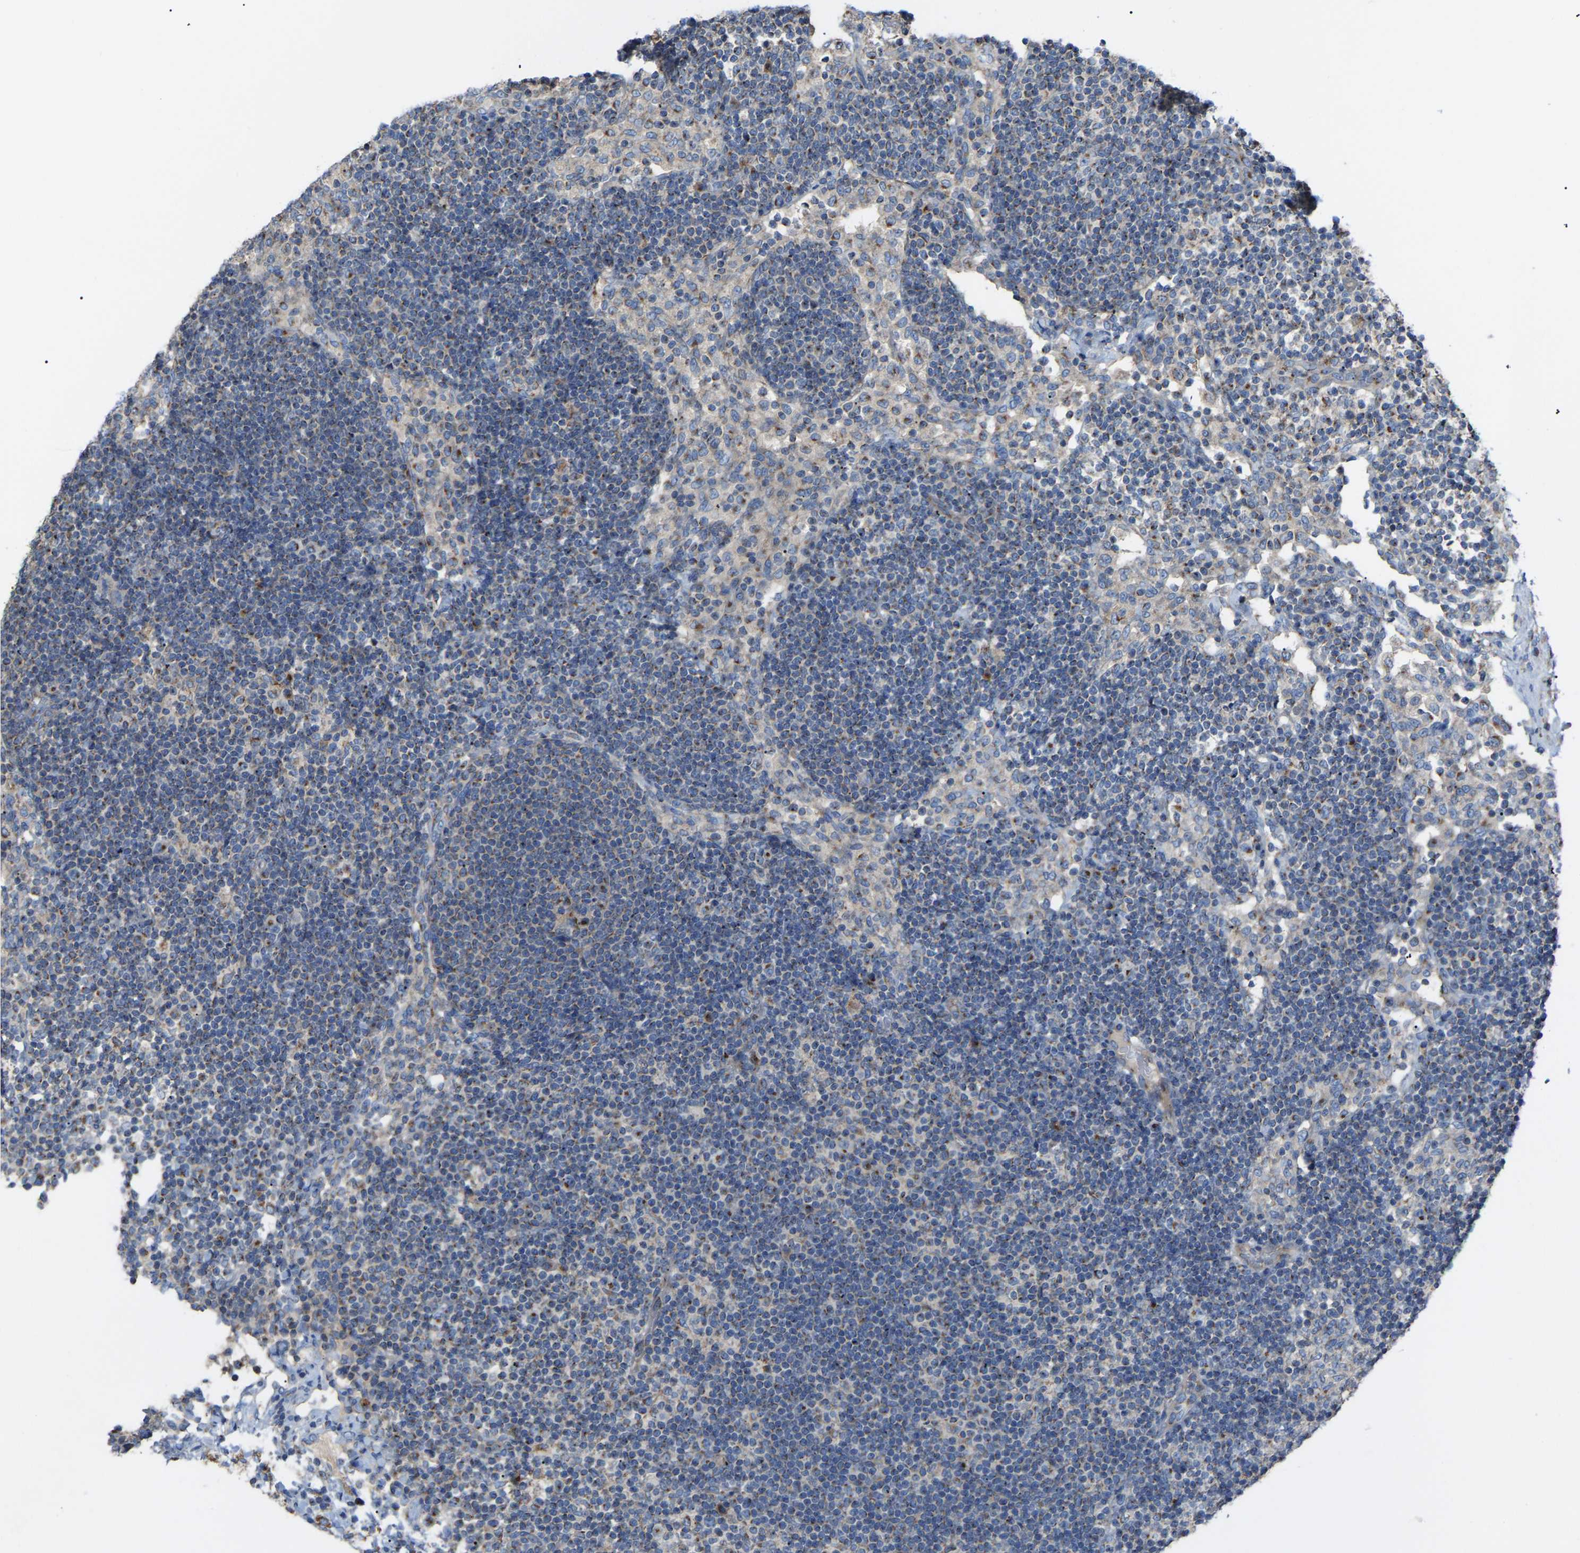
{"staining": {"intensity": "moderate", "quantity": "<25%", "location": "cytoplasmic/membranous"}, "tissue": "lymph node", "cell_type": "Germinal center cells", "image_type": "normal", "snomed": [{"axis": "morphology", "description": "Normal tissue, NOS"}, {"axis": "morphology", "description": "Carcinoid, malignant, NOS"}, {"axis": "topography", "description": "Lymph node"}], "caption": "Lymph node stained with a brown dye exhibits moderate cytoplasmic/membranous positive expression in approximately <25% of germinal center cells.", "gene": "CANT1", "patient": {"sex": "male", "age": 47}}